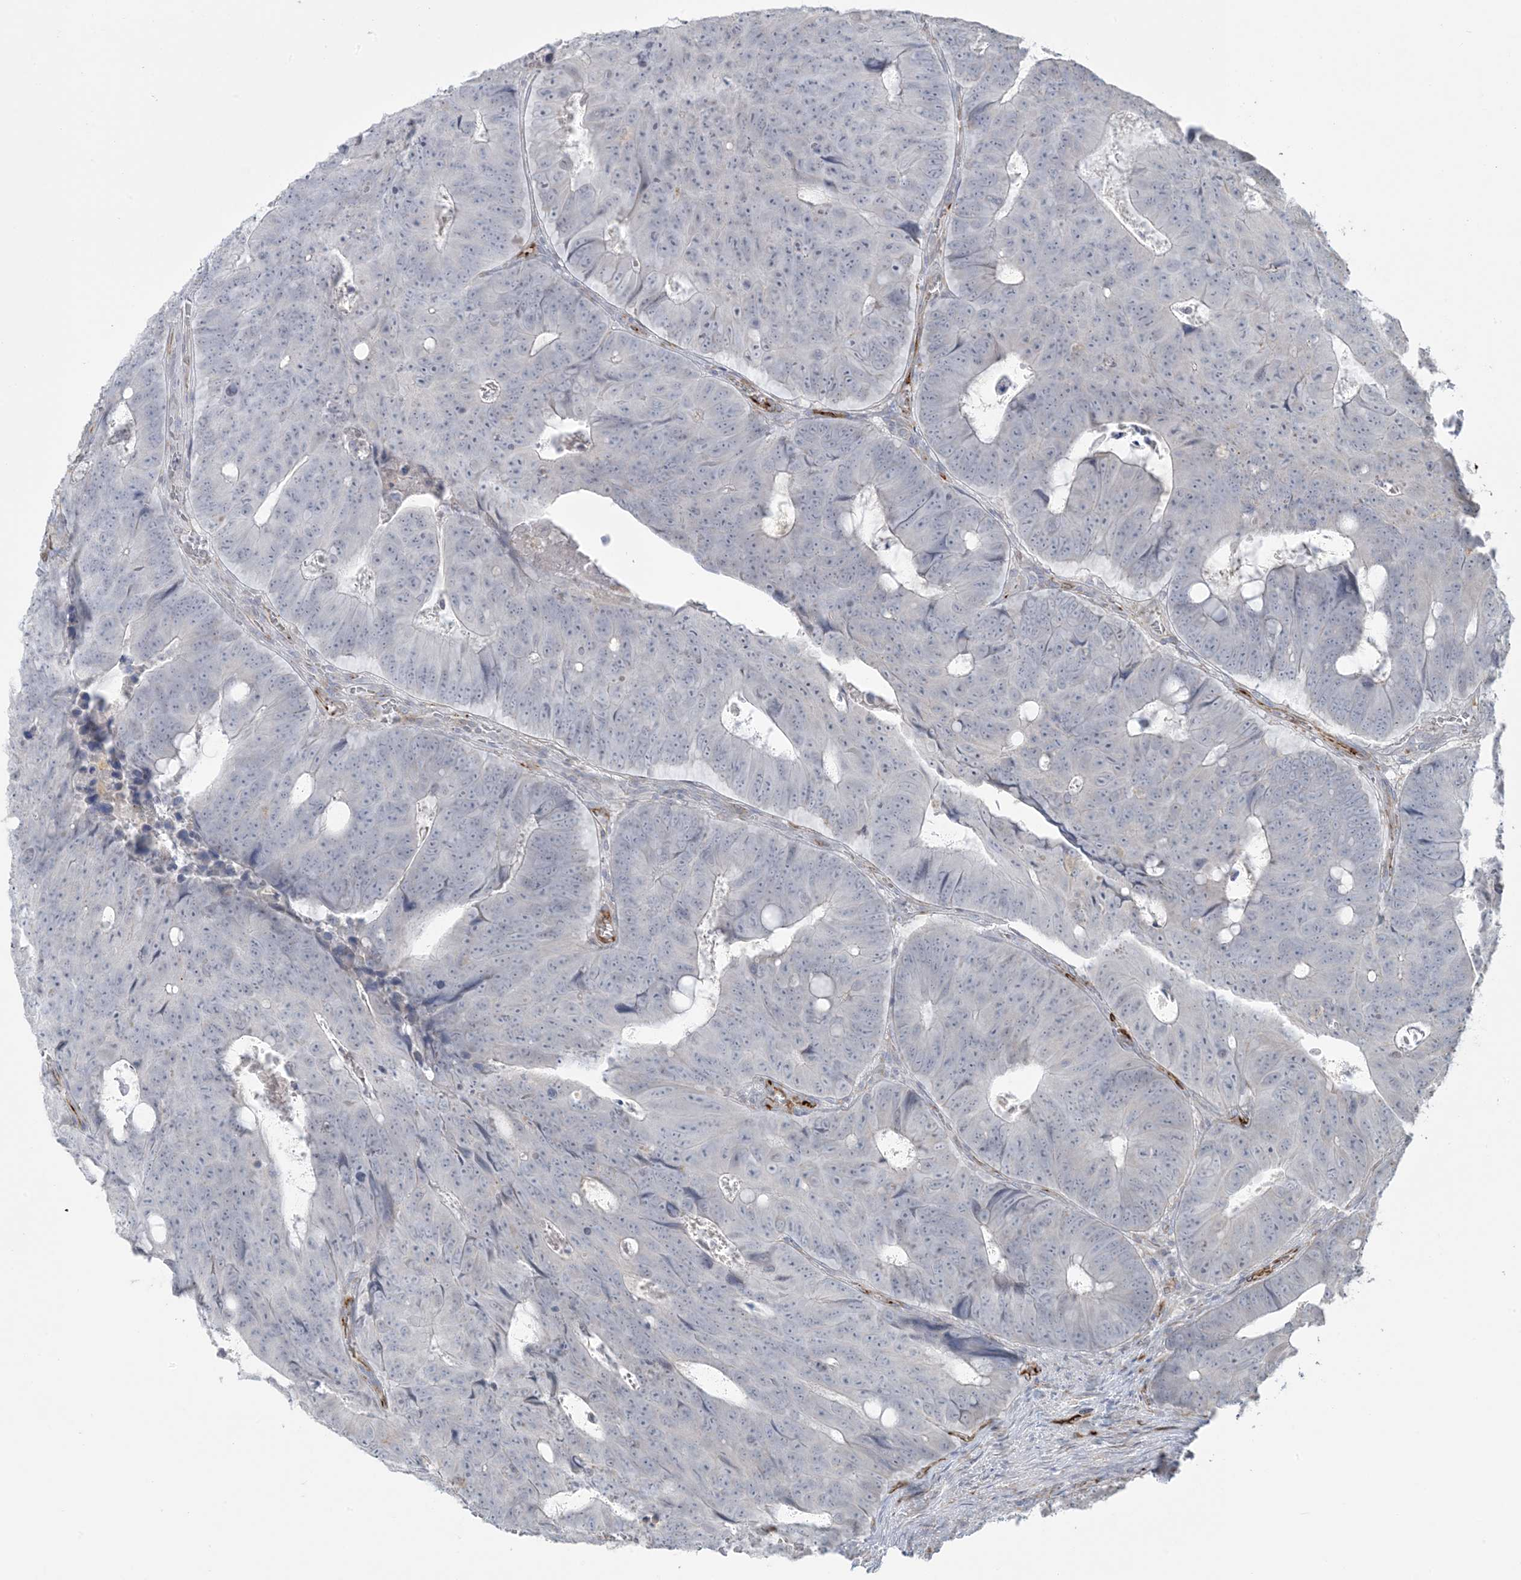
{"staining": {"intensity": "negative", "quantity": "none", "location": "none"}, "tissue": "colorectal cancer", "cell_type": "Tumor cells", "image_type": "cancer", "snomed": [{"axis": "morphology", "description": "Adenocarcinoma, NOS"}, {"axis": "topography", "description": "Colon"}], "caption": "Immunohistochemical staining of human adenocarcinoma (colorectal) displays no significant staining in tumor cells.", "gene": "AGA", "patient": {"sex": "male", "age": 87}}